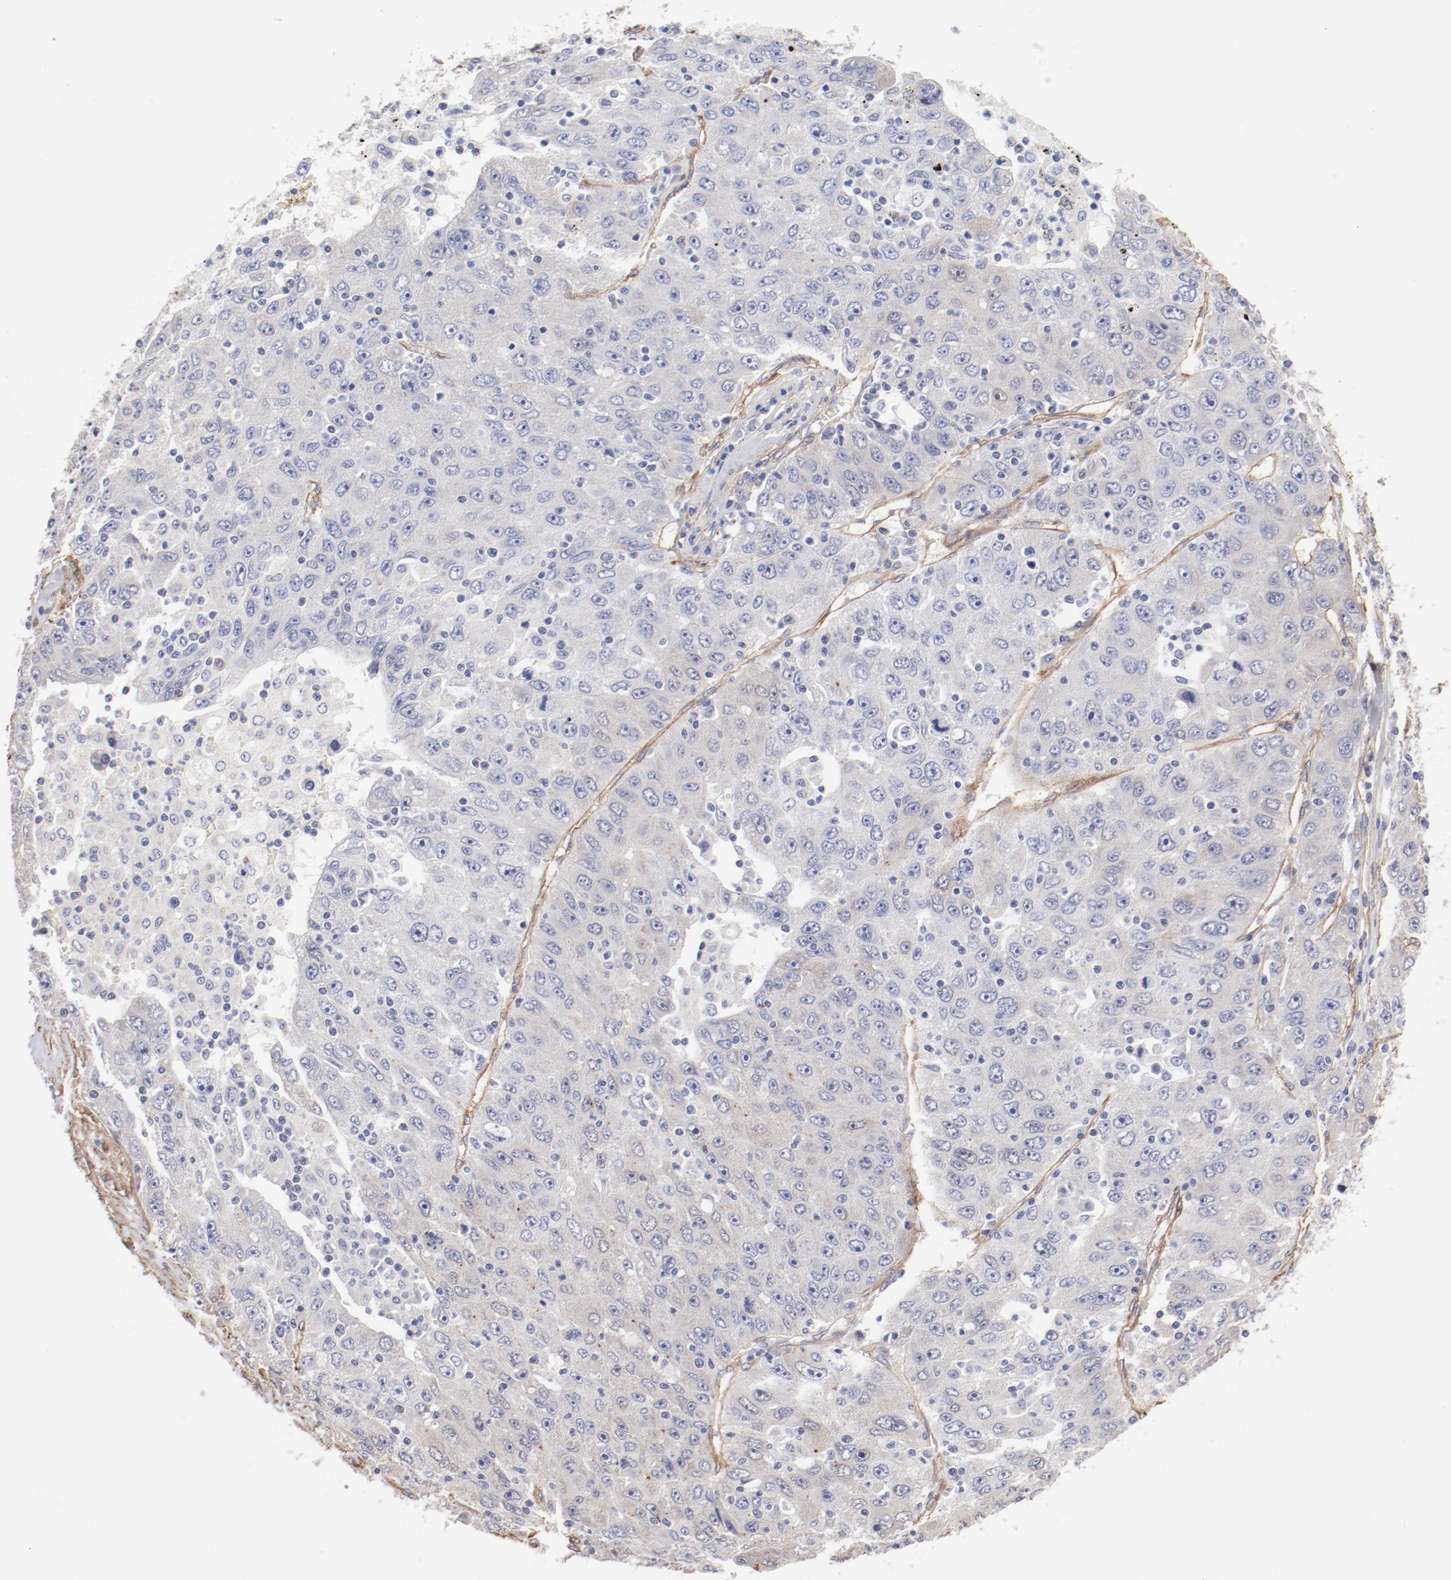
{"staining": {"intensity": "negative", "quantity": "none", "location": "none"}, "tissue": "liver cancer", "cell_type": "Tumor cells", "image_type": "cancer", "snomed": [{"axis": "morphology", "description": "Carcinoma, Hepatocellular, NOS"}, {"axis": "topography", "description": "Liver"}], "caption": "Tumor cells are negative for brown protein staining in hepatocellular carcinoma (liver). The staining was performed using DAB (3,3'-diaminobenzidine) to visualize the protein expression in brown, while the nuclei were stained in blue with hematoxylin (Magnification: 20x).", "gene": "MAGED4", "patient": {"sex": "male", "age": 49}}